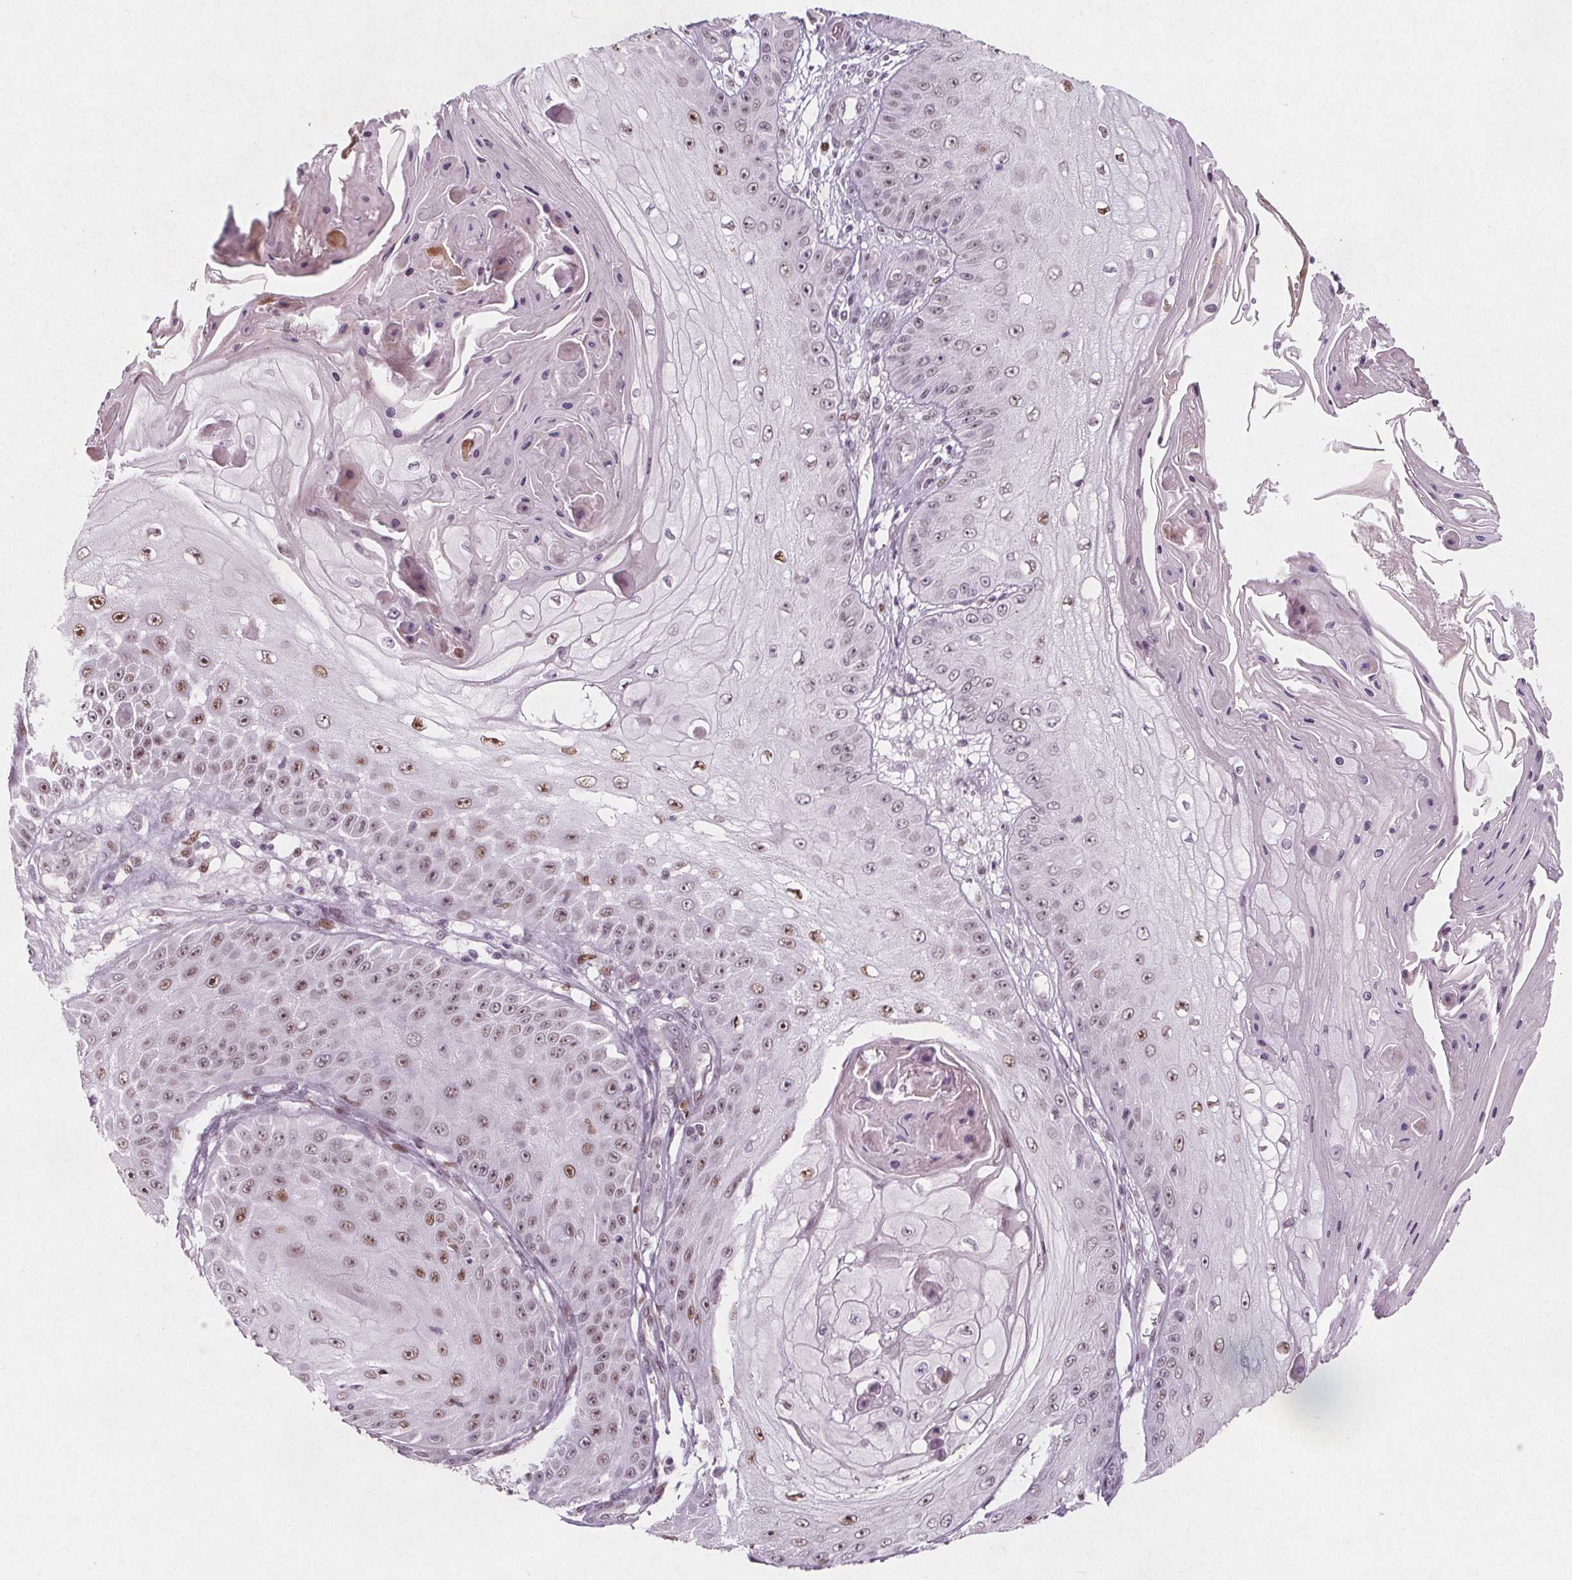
{"staining": {"intensity": "moderate", "quantity": "25%-75%", "location": "nuclear"}, "tissue": "skin cancer", "cell_type": "Tumor cells", "image_type": "cancer", "snomed": [{"axis": "morphology", "description": "Squamous cell carcinoma, NOS"}, {"axis": "topography", "description": "Skin"}], "caption": "Tumor cells exhibit moderate nuclear staining in approximately 25%-75% of cells in skin cancer. The staining was performed using DAB, with brown indicating positive protein expression. Nuclei are stained blue with hematoxylin.", "gene": "TAF6L", "patient": {"sex": "male", "age": 70}}